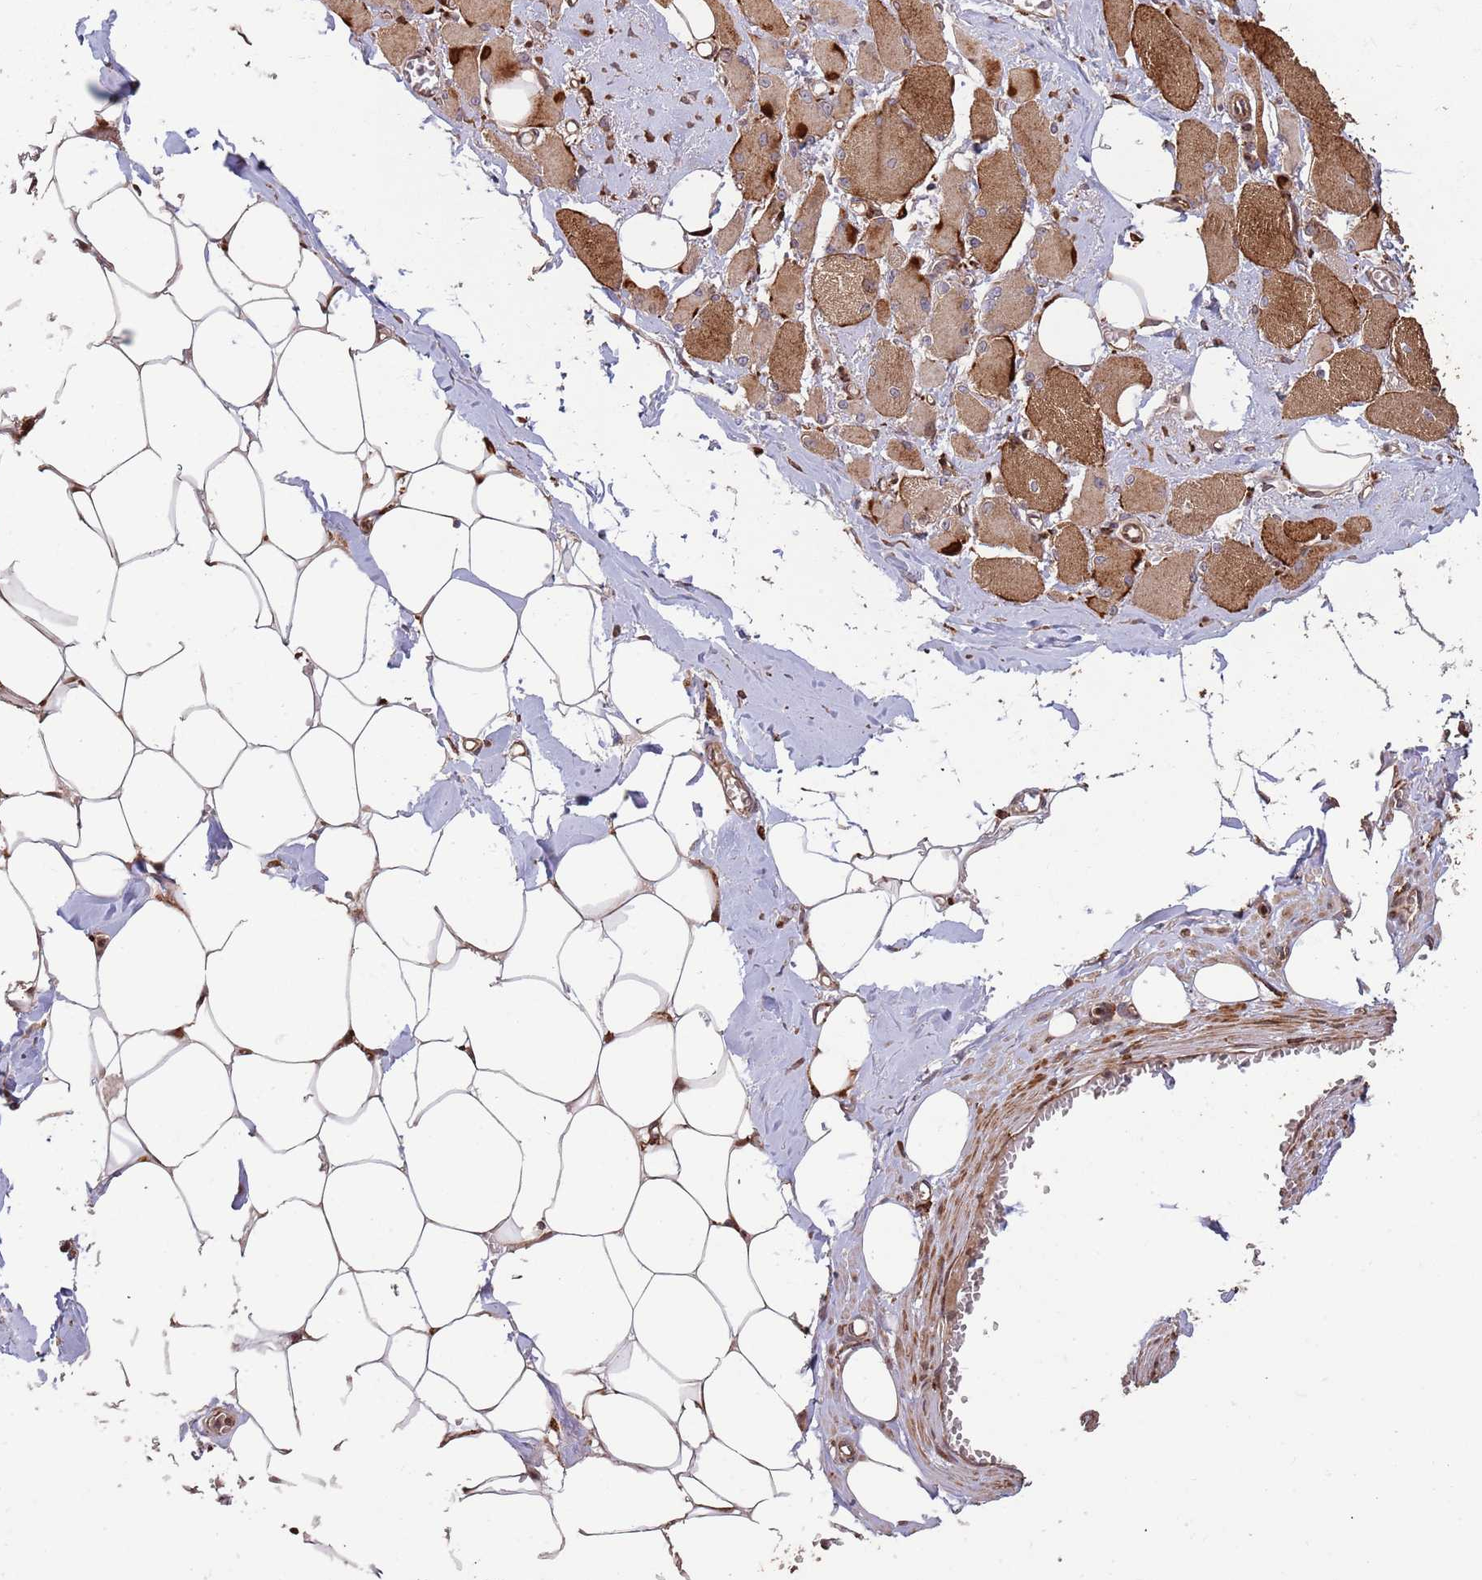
{"staining": {"intensity": "strong", "quantity": ">75%", "location": "cytoplasmic/membranous"}, "tissue": "skeletal muscle", "cell_type": "Myocytes", "image_type": "normal", "snomed": [{"axis": "morphology", "description": "Normal tissue, NOS"}, {"axis": "morphology", "description": "Basal cell carcinoma"}, {"axis": "topography", "description": "Skeletal muscle"}], "caption": "Immunohistochemistry (IHC) of benign skeletal muscle reveals high levels of strong cytoplasmic/membranous expression in approximately >75% of myocytes. The protein is stained brown, and the nuclei are stained in blue (DAB (3,3'-diaminobenzidine) IHC with brightfield microscopy, high magnification).", "gene": "ZNF428", "patient": {"sex": "female", "age": 64}}